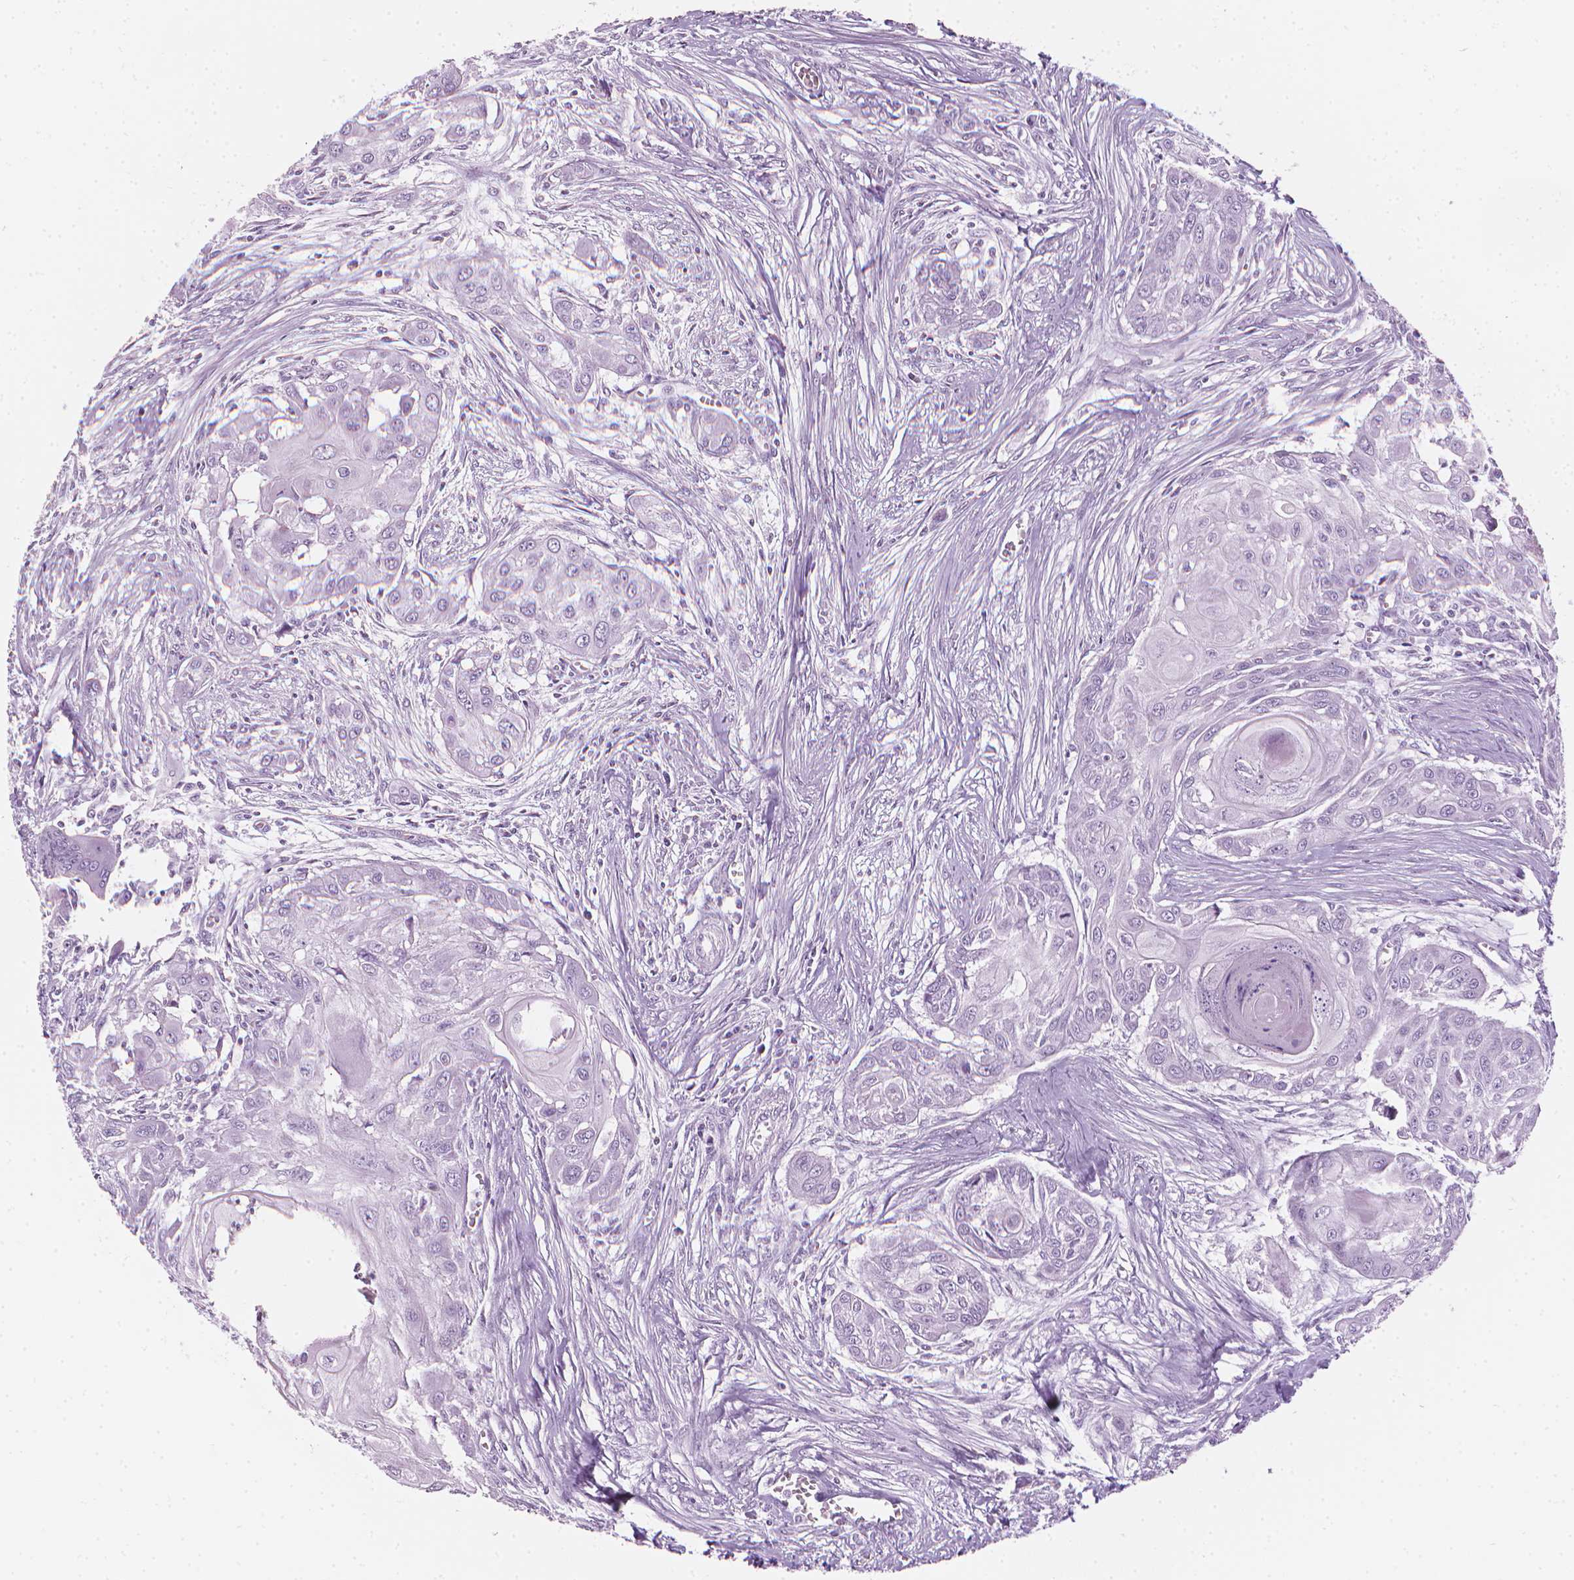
{"staining": {"intensity": "negative", "quantity": "none", "location": "none"}, "tissue": "head and neck cancer", "cell_type": "Tumor cells", "image_type": "cancer", "snomed": [{"axis": "morphology", "description": "Squamous cell carcinoma, NOS"}, {"axis": "topography", "description": "Oral tissue"}, {"axis": "topography", "description": "Head-Neck"}], "caption": "Histopathology image shows no protein staining in tumor cells of squamous cell carcinoma (head and neck) tissue.", "gene": "SCG3", "patient": {"sex": "male", "age": 71}}